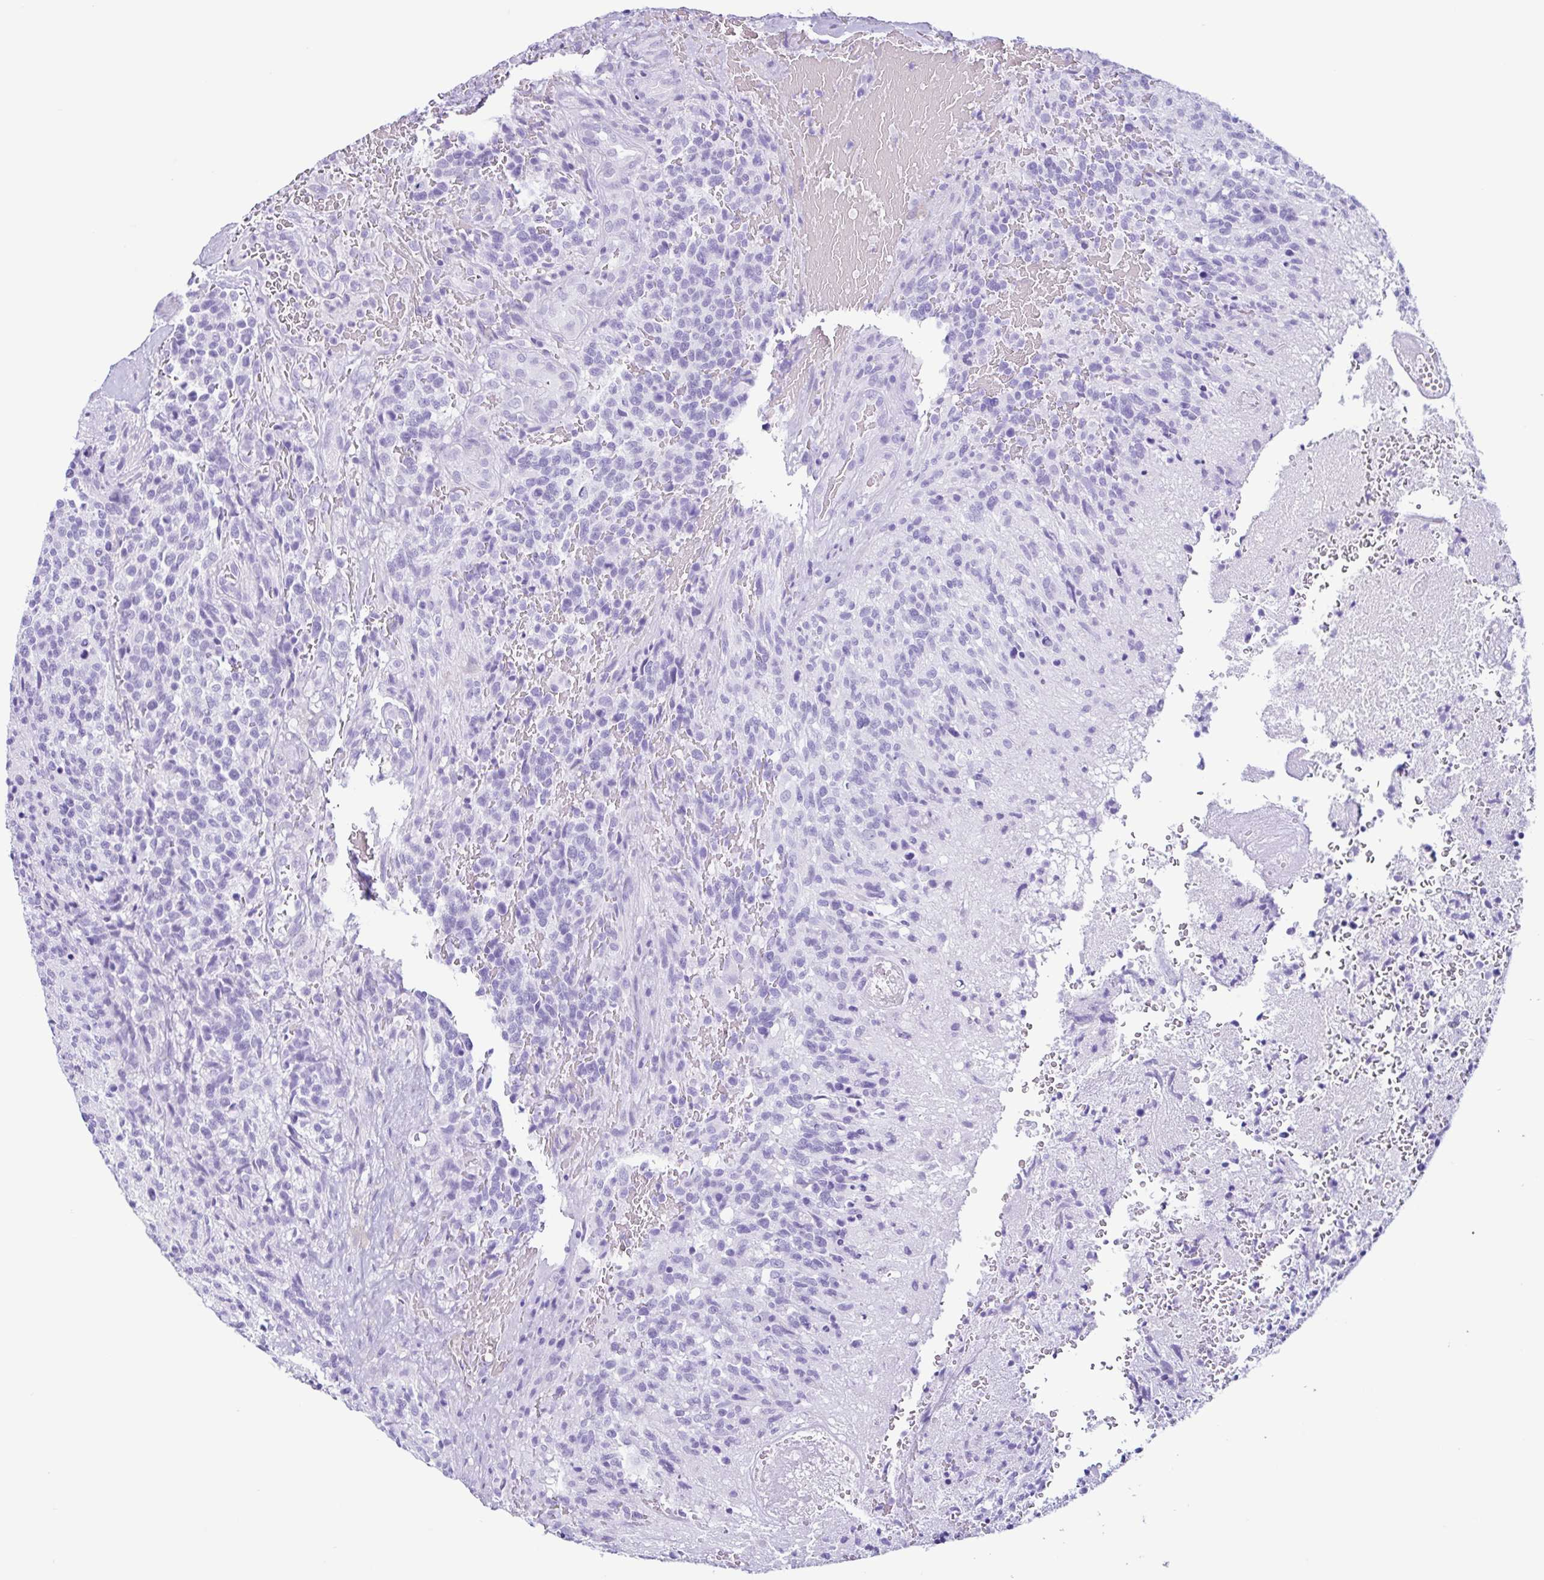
{"staining": {"intensity": "negative", "quantity": "none", "location": "none"}, "tissue": "glioma", "cell_type": "Tumor cells", "image_type": "cancer", "snomed": [{"axis": "morphology", "description": "Glioma, malignant, High grade"}, {"axis": "topography", "description": "Brain"}], "caption": "This is an immunohistochemistry (IHC) photomicrograph of glioma. There is no expression in tumor cells.", "gene": "PIGF", "patient": {"sex": "male", "age": 36}}